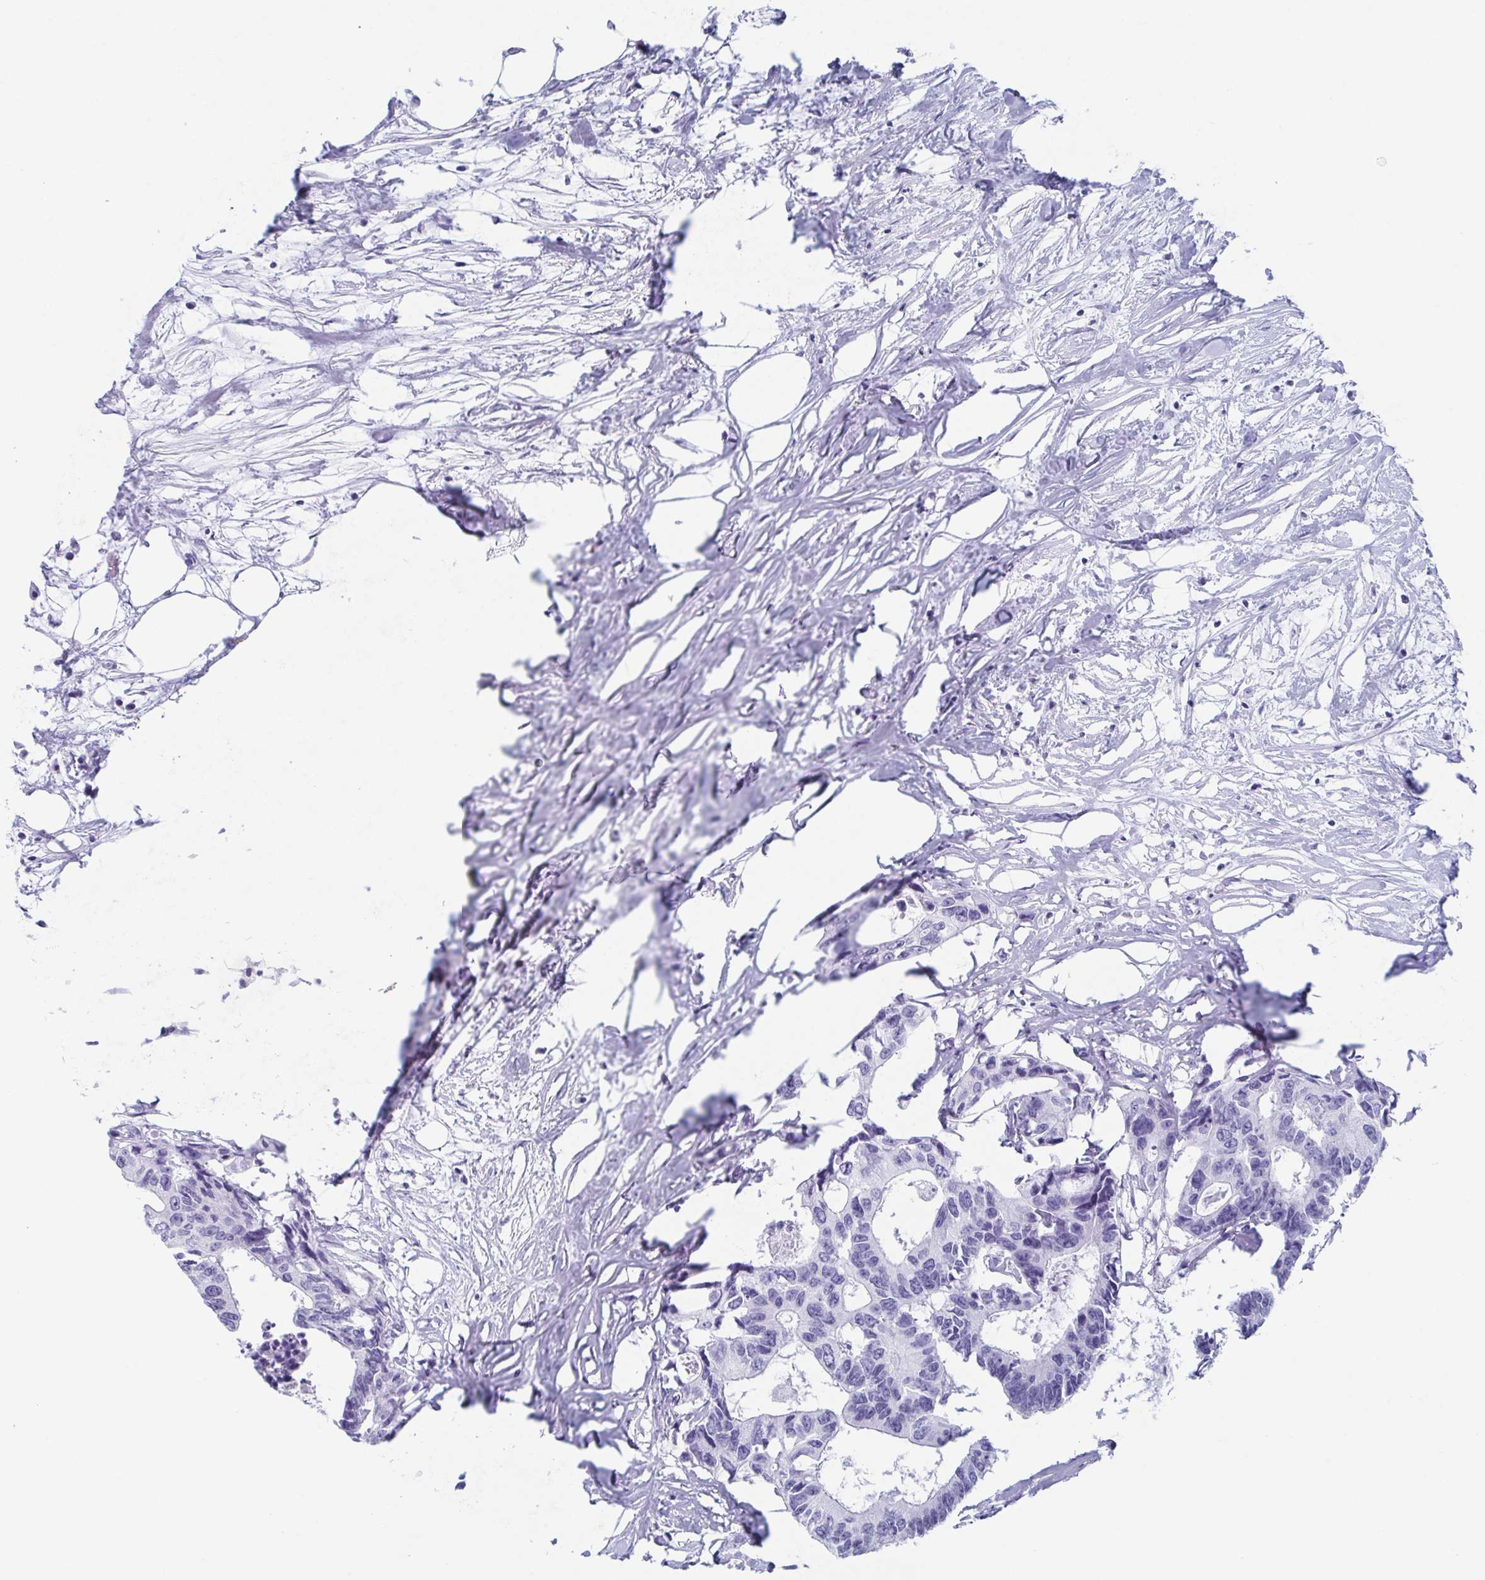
{"staining": {"intensity": "negative", "quantity": "none", "location": "none"}, "tissue": "colorectal cancer", "cell_type": "Tumor cells", "image_type": "cancer", "snomed": [{"axis": "morphology", "description": "Adenocarcinoma, NOS"}, {"axis": "topography", "description": "Rectum"}], "caption": "Immunohistochemistry (IHC) of colorectal adenocarcinoma displays no staining in tumor cells.", "gene": "LYRM2", "patient": {"sex": "male", "age": 57}}